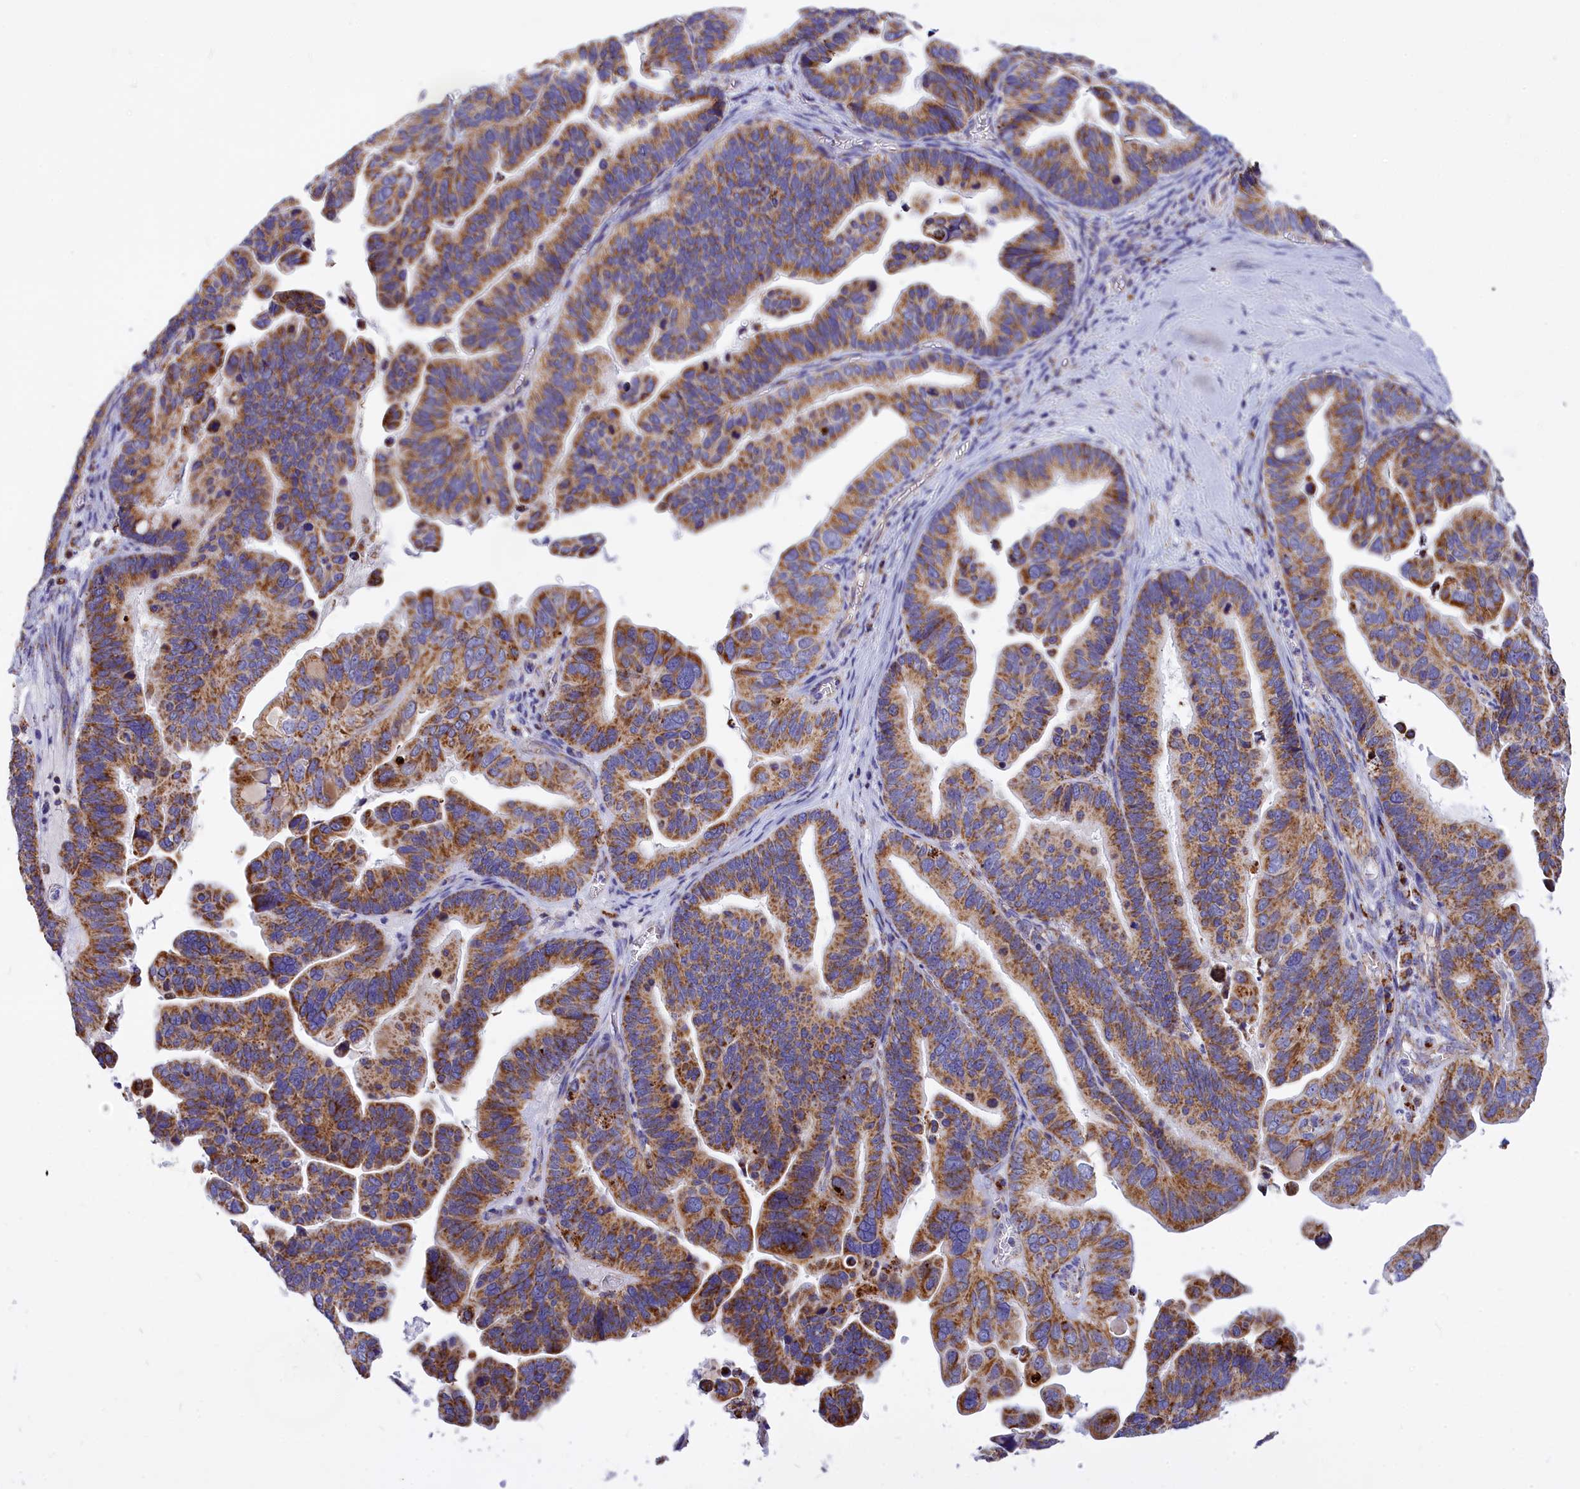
{"staining": {"intensity": "moderate", "quantity": ">75%", "location": "cytoplasmic/membranous"}, "tissue": "ovarian cancer", "cell_type": "Tumor cells", "image_type": "cancer", "snomed": [{"axis": "morphology", "description": "Cystadenocarcinoma, serous, NOS"}, {"axis": "topography", "description": "Ovary"}], "caption": "Serous cystadenocarcinoma (ovarian) stained with IHC demonstrates moderate cytoplasmic/membranous positivity in approximately >75% of tumor cells. The staining was performed using DAB, with brown indicating positive protein expression. Nuclei are stained blue with hematoxylin.", "gene": "VDAC2", "patient": {"sex": "female", "age": 56}}